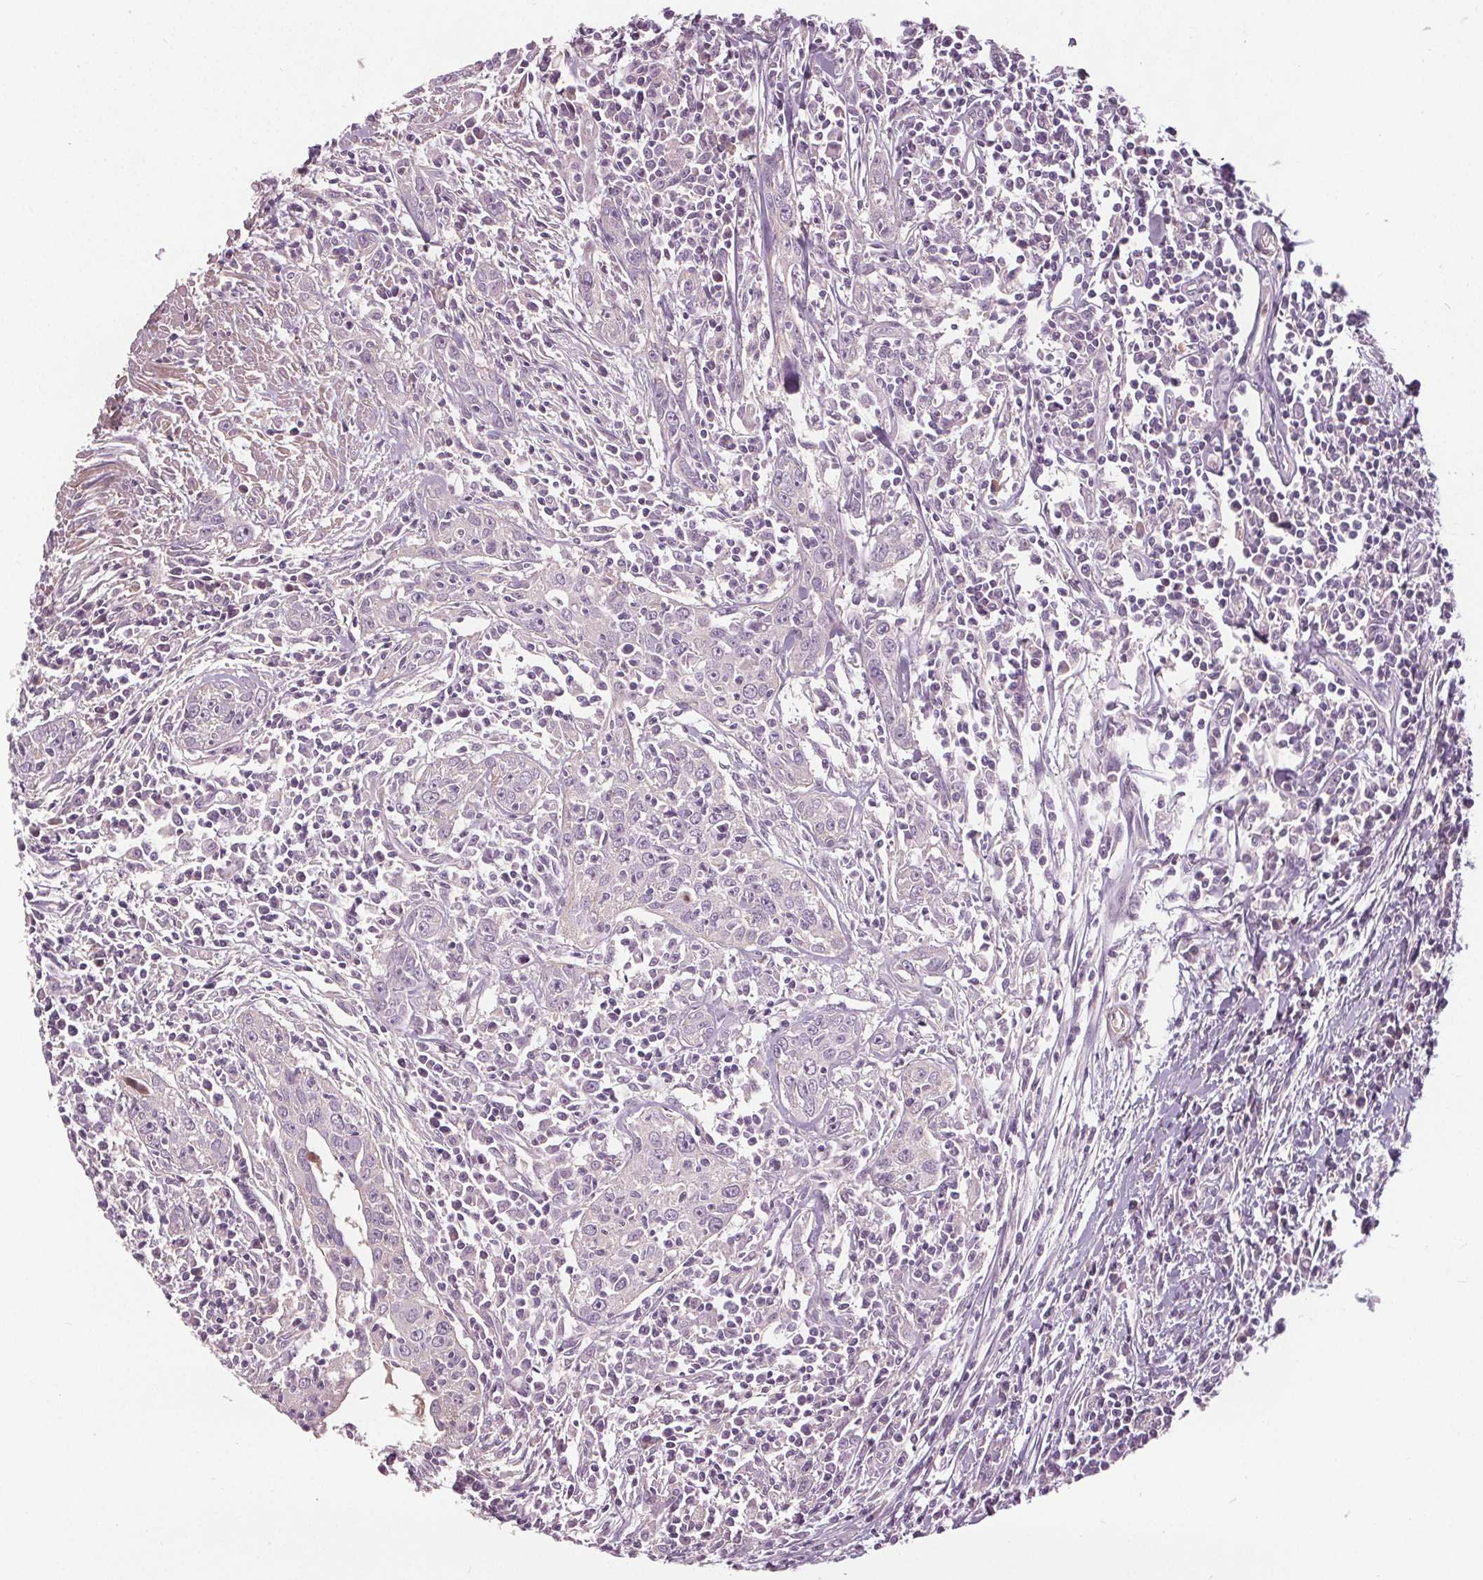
{"staining": {"intensity": "negative", "quantity": "none", "location": "none"}, "tissue": "urothelial cancer", "cell_type": "Tumor cells", "image_type": "cancer", "snomed": [{"axis": "morphology", "description": "Urothelial carcinoma, High grade"}, {"axis": "topography", "description": "Urinary bladder"}], "caption": "An image of urothelial carcinoma (high-grade) stained for a protein reveals no brown staining in tumor cells.", "gene": "PDGFD", "patient": {"sex": "male", "age": 83}}